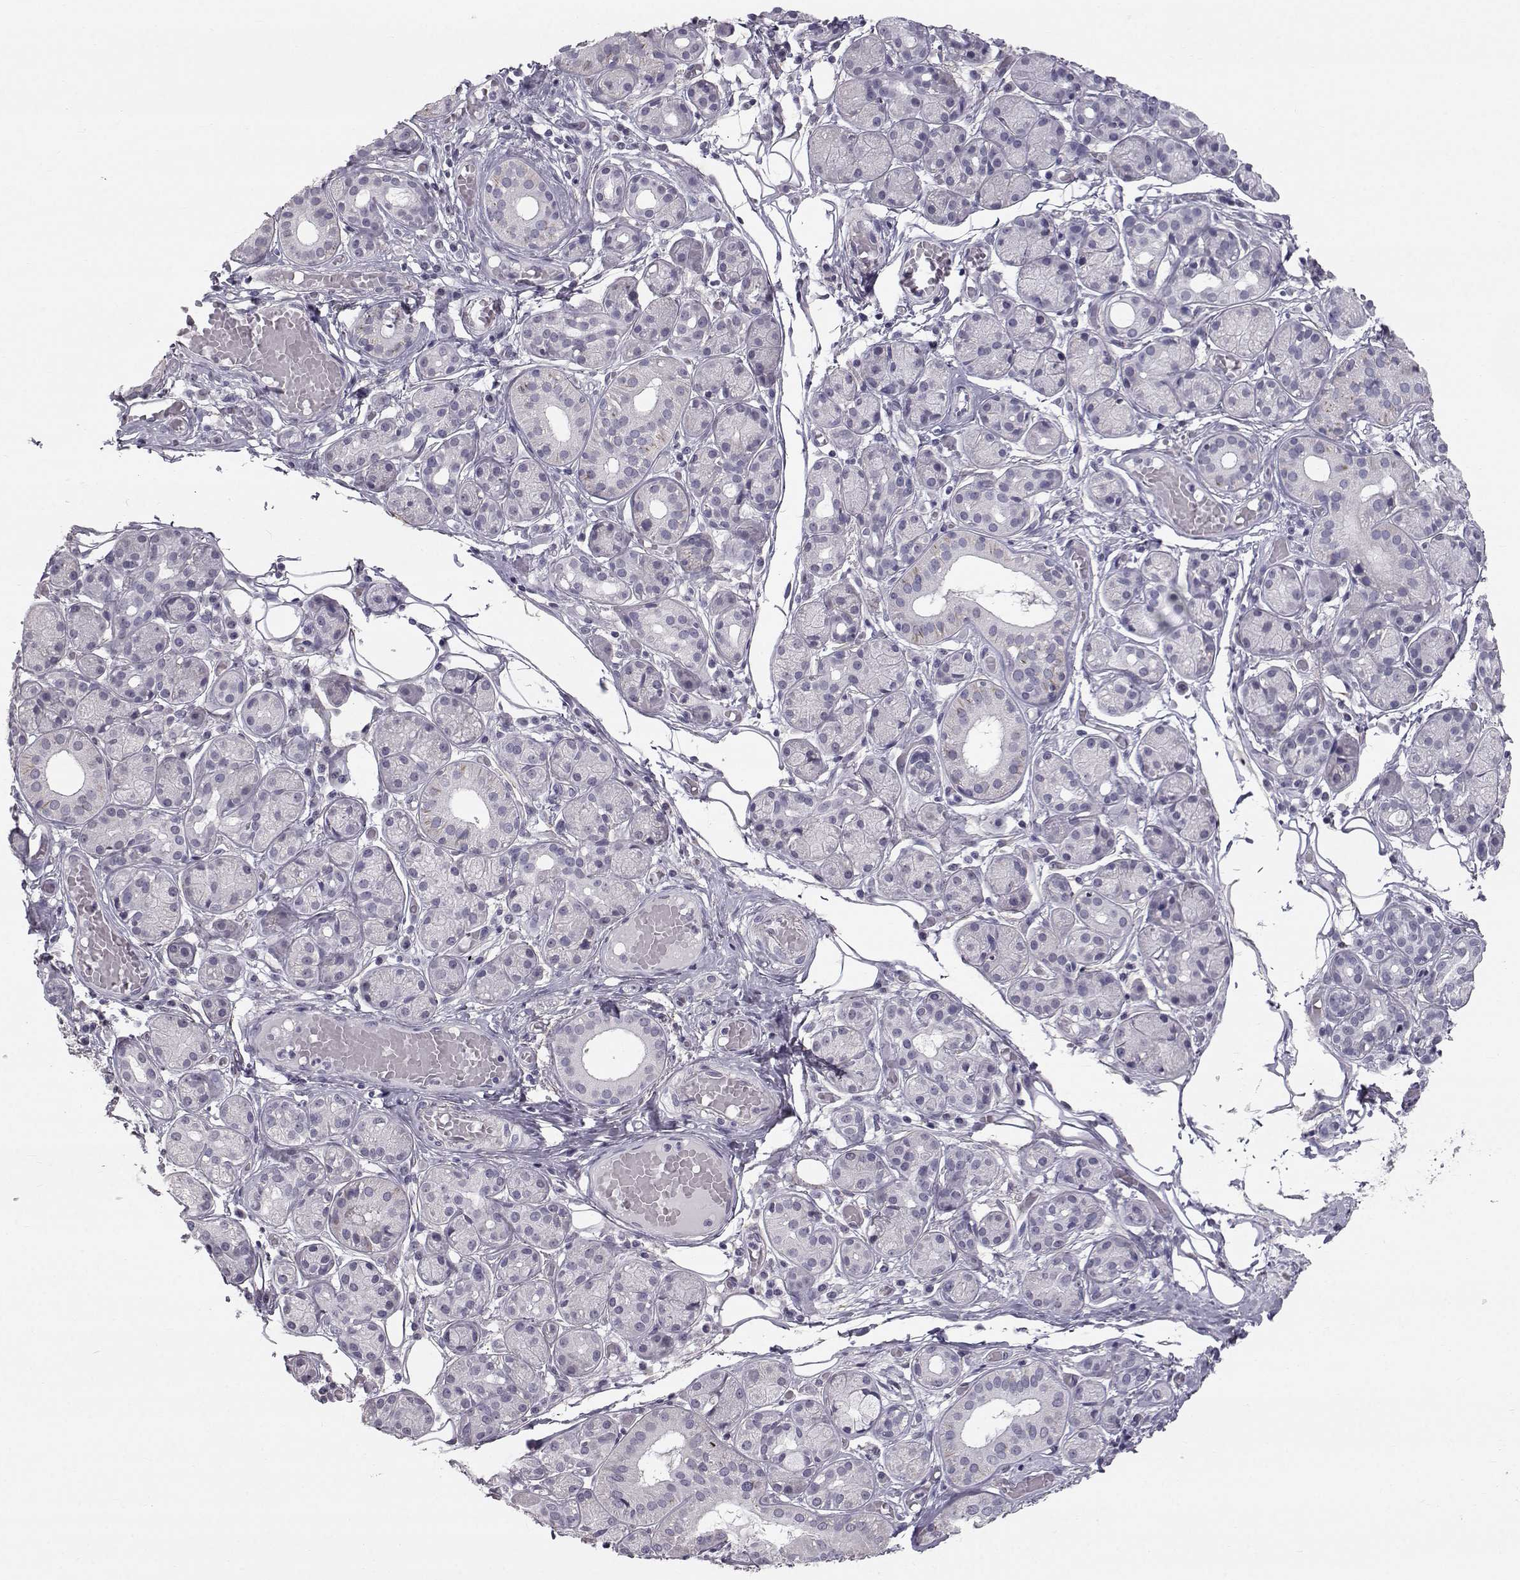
{"staining": {"intensity": "negative", "quantity": "none", "location": "none"}, "tissue": "salivary gland", "cell_type": "Glandular cells", "image_type": "normal", "snomed": [{"axis": "morphology", "description": "Normal tissue, NOS"}, {"axis": "topography", "description": "Salivary gland"}, {"axis": "topography", "description": "Peripheral nerve tissue"}], "caption": "Protein analysis of normal salivary gland exhibits no significant staining in glandular cells. (DAB IHC, high magnification).", "gene": "SPDYE4", "patient": {"sex": "male", "age": 71}}